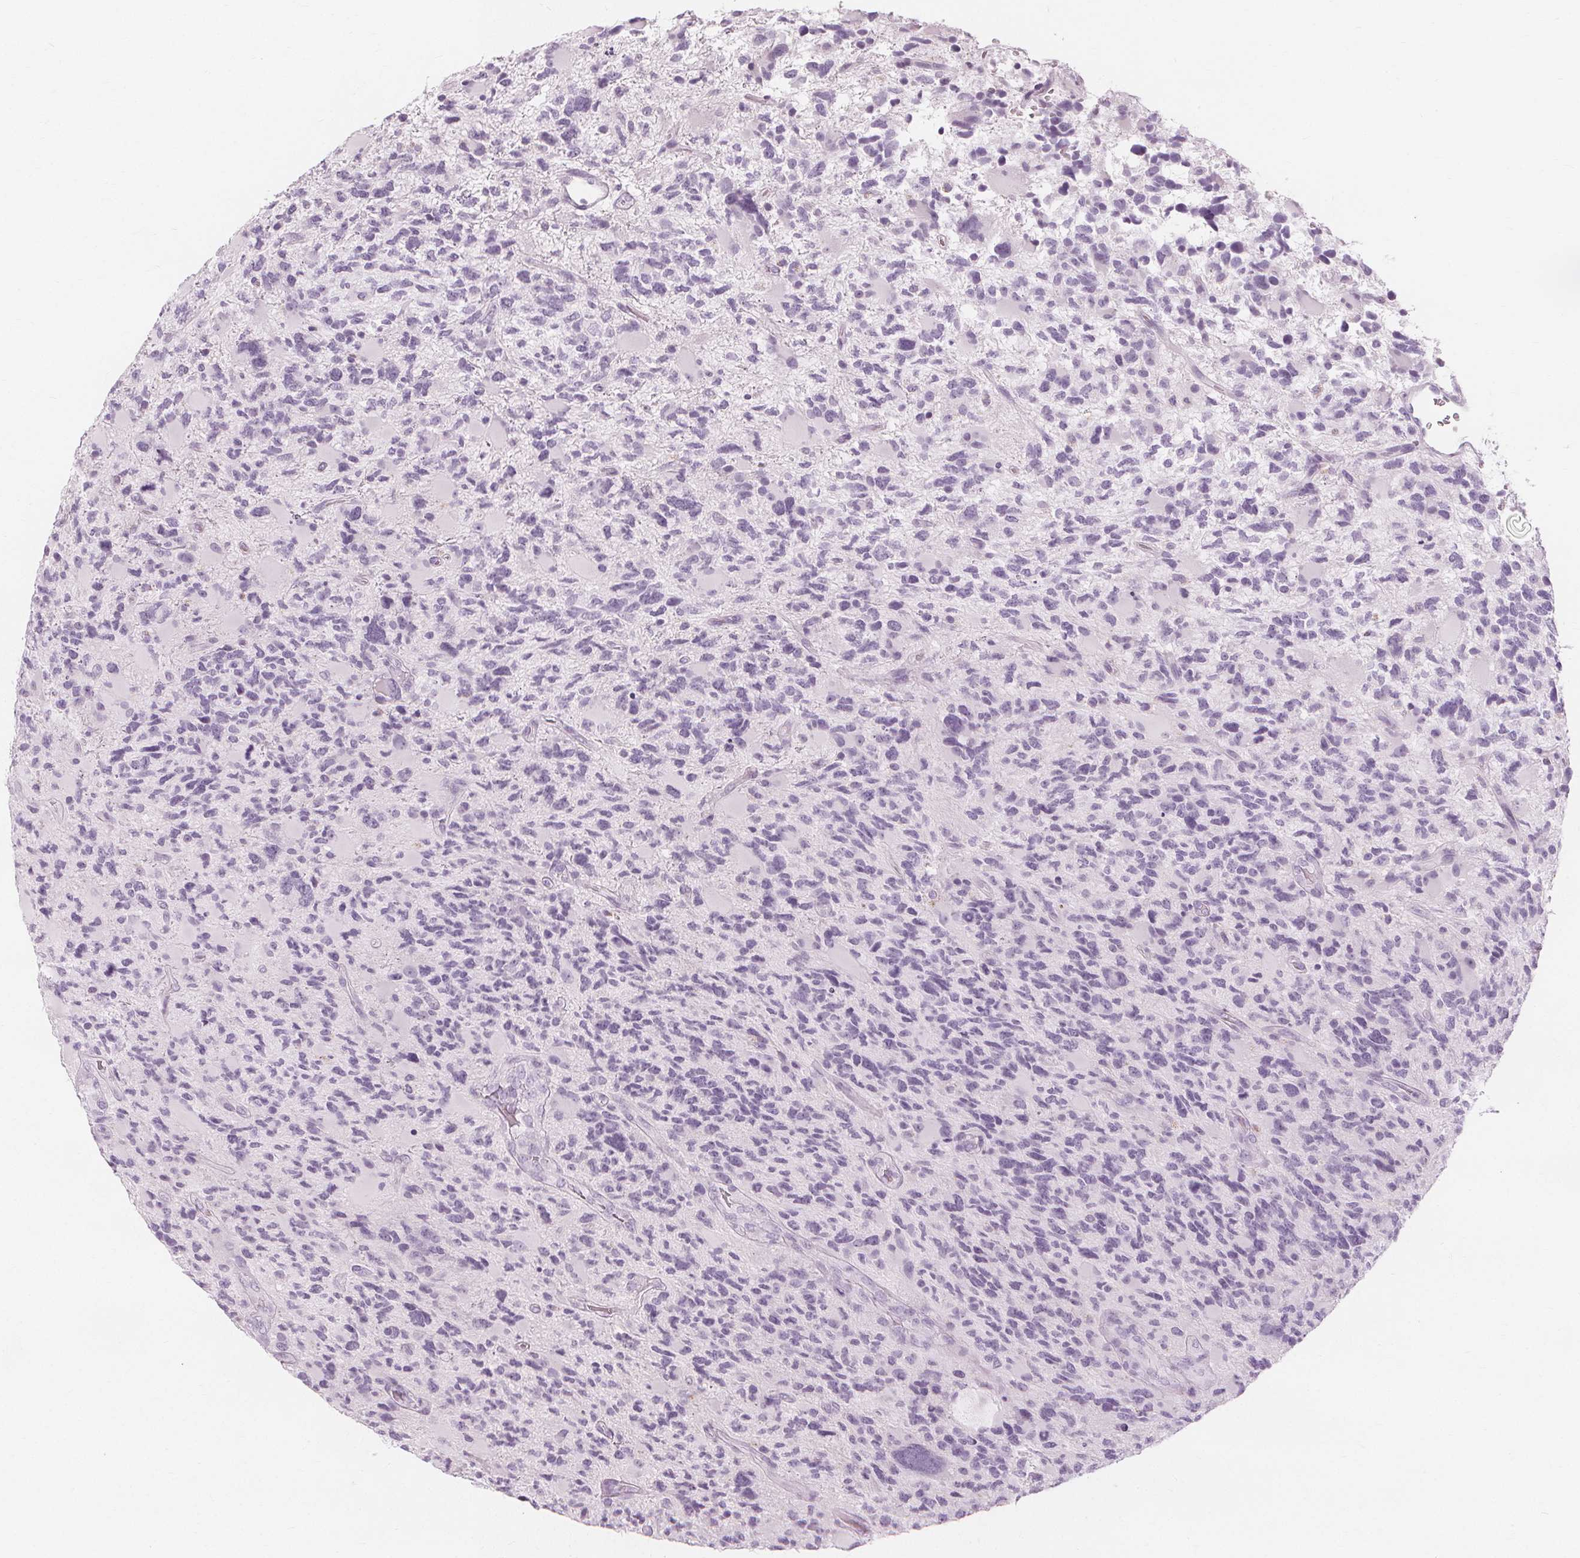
{"staining": {"intensity": "negative", "quantity": "none", "location": "none"}, "tissue": "glioma", "cell_type": "Tumor cells", "image_type": "cancer", "snomed": [{"axis": "morphology", "description": "Glioma, malignant, High grade"}, {"axis": "topography", "description": "Brain"}], "caption": "This is an immunohistochemistry (IHC) micrograph of glioma. There is no staining in tumor cells.", "gene": "TFF1", "patient": {"sex": "female", "age": 71}}